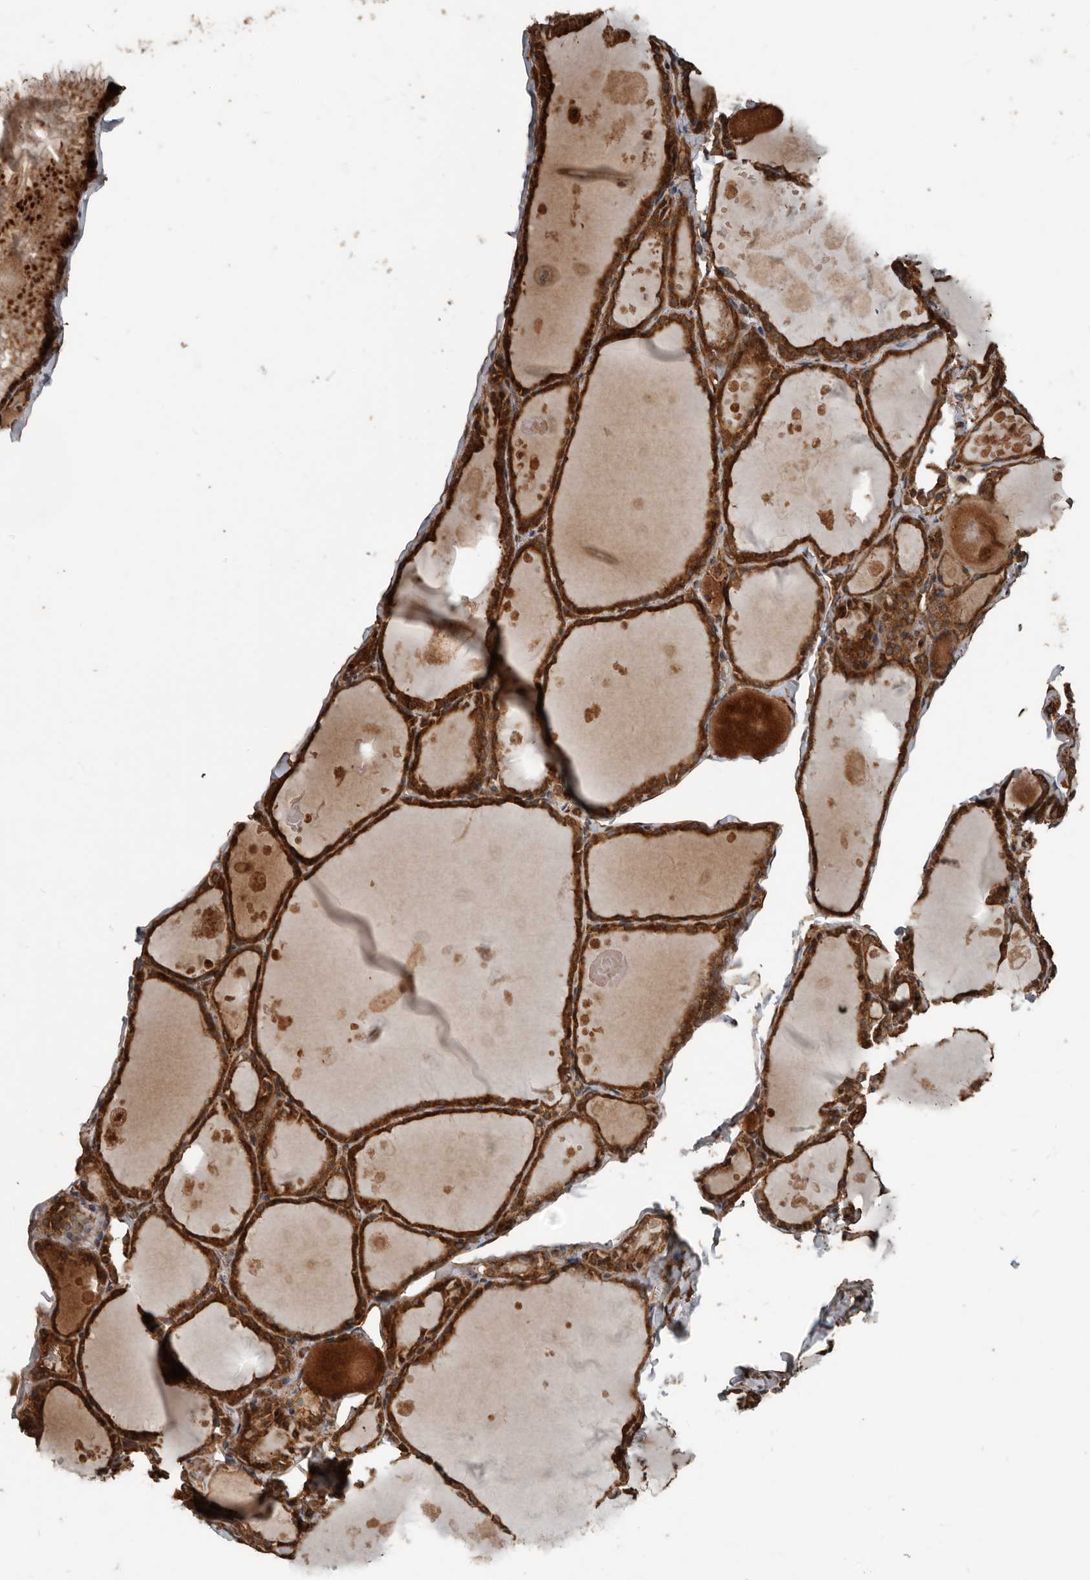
{"staining": {"intensity": "strong", "quantity": ">75%", "location": "cytoplasmic/membranous"}, "tissue": "thyroid gland", "cell_type": "Glandular cells", "image_type": "normal", "snomed": [{"axis": "morphology", "description": "Normal tissue, NOS"}, {"axis": "topography", "description": "Thyroid gland"}], "caption": "IHC image of unremarkable thyroid gland stained for a protein (brown), which demonstrates high levels of strong cytoplasmic/membranous positivity in approximately >75% of glandular cells.", "gene": "YOD1", "patient": {"sex": "male", "age": 56}}